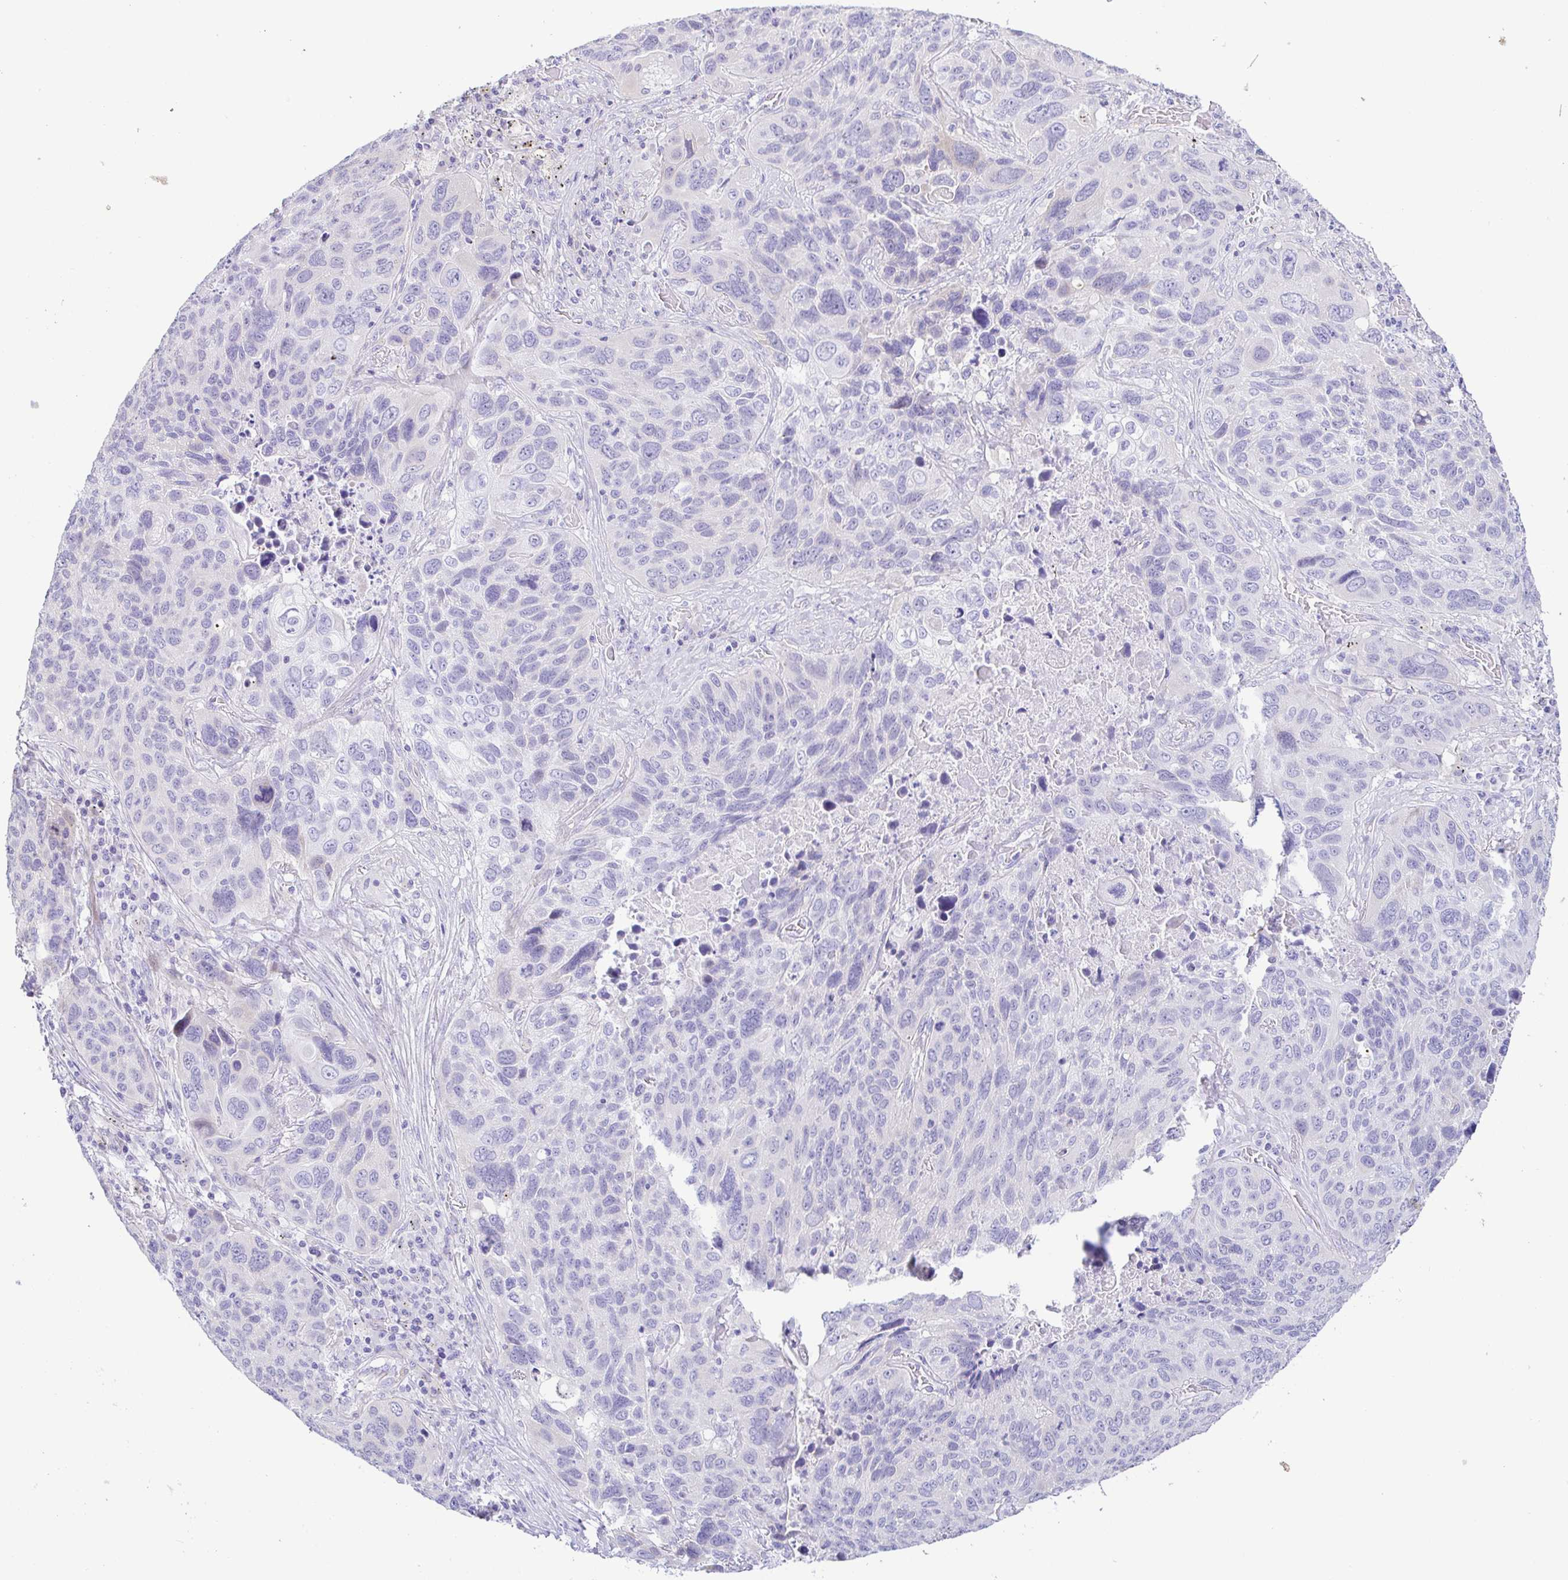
{"staining": {"intensity": "negative", "quantity": "none", "location": "none"}, "tissue": "lung cancer", "cell_type": "Tumor cells", "image_type": "cancer", "snomed": [{"axis": "morphology", "description": "Squamous cell carcinoma, NOS"}, {"axis": "topography", "description": "Lung"}], "caption": "High magnification brightfield microscopy of squamous cell carcinoma (lung) stained with DAB (3,3'-diaminobenzidine) (brown) and counterstained with hematoxylin (blue): tumor cells show no significant positivity.", "gene": "PINLYP", "patient": {"sex": "male", "age": 68}}